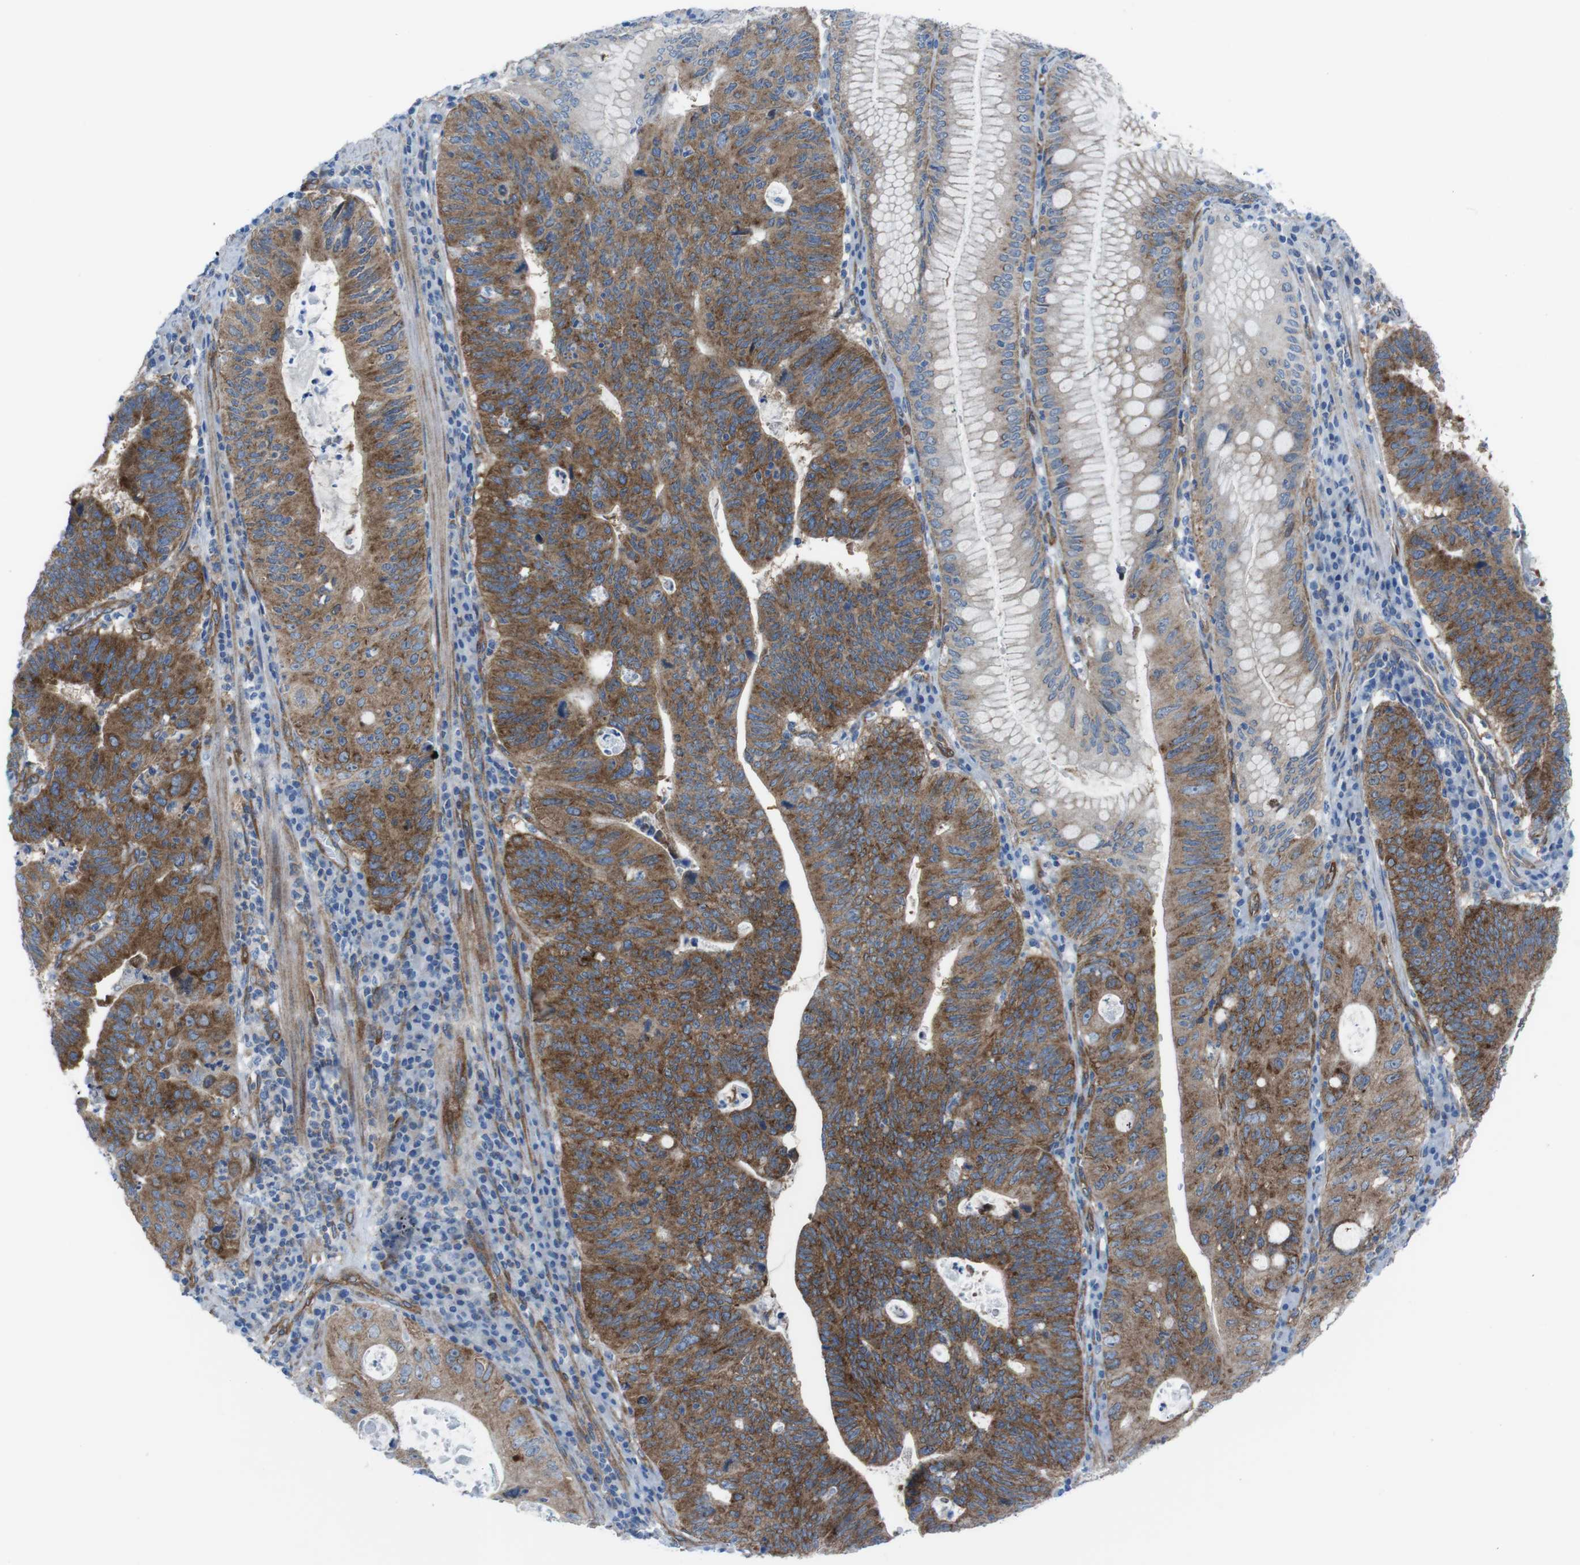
{"staining": {"intensity": "moderate", "quantity": ">75%", "location": "cytoplasmic/membranous"}, "tissue": "stomach cancer", "cell_type": "Tumor cells", "image_type": "cancer", "snomed": [{"axis": "morphology", "description": "Adenocarcinoma, NOS"}, {"axis": "topography", "description": "Stomach"}], "caption": "This is a micrograph of immunohistochemistry staining of stomach cancer, which shows moderate expression in the cytoplasmic/membranous of tumor cells.", "gene": "DIAPH2", "patient": {"sex": "male", "age": 59}}